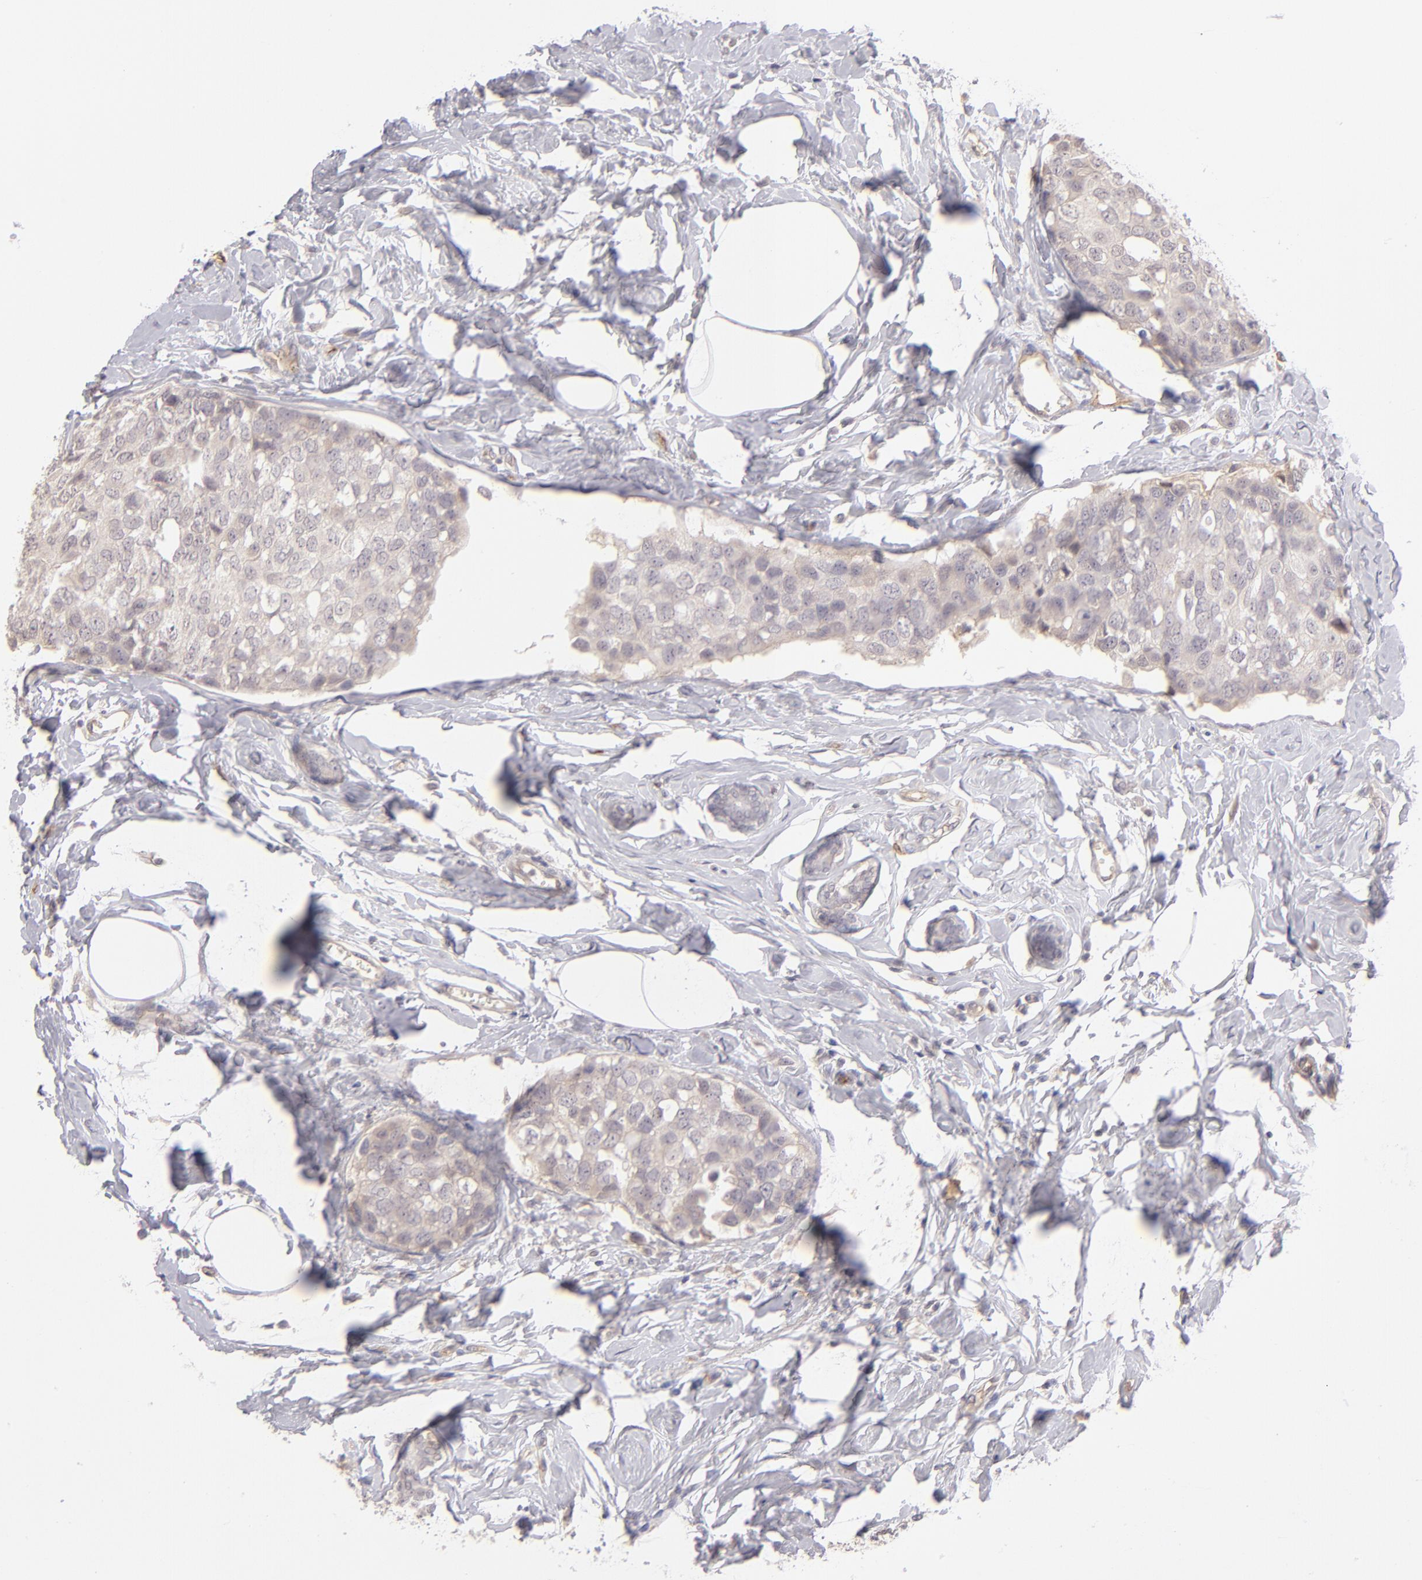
{"staining": {"intensity": "weak", "quantity": "25%-75%", "location": "cytoplasmic/membranous"}, "tissue": "breast cancer", "cell_type": "Tumor cells", "image_type": "cancer", "snomed": [{"axis": "morphology", "description": "Normal tissue, NOS"}, {"axis": "morphology", "description": "Duct carcinoma"}, {"axis": "topography", "description": "Breast"}], "caption": "Protein expression analysis of human breast infiltrating ductal carcinoma reveals weak cytoplasmic/membranous positivity in about 25%-75% of tumor cells.", "gene": "THBD", "patient": {"sex": "female", "age": 50}}